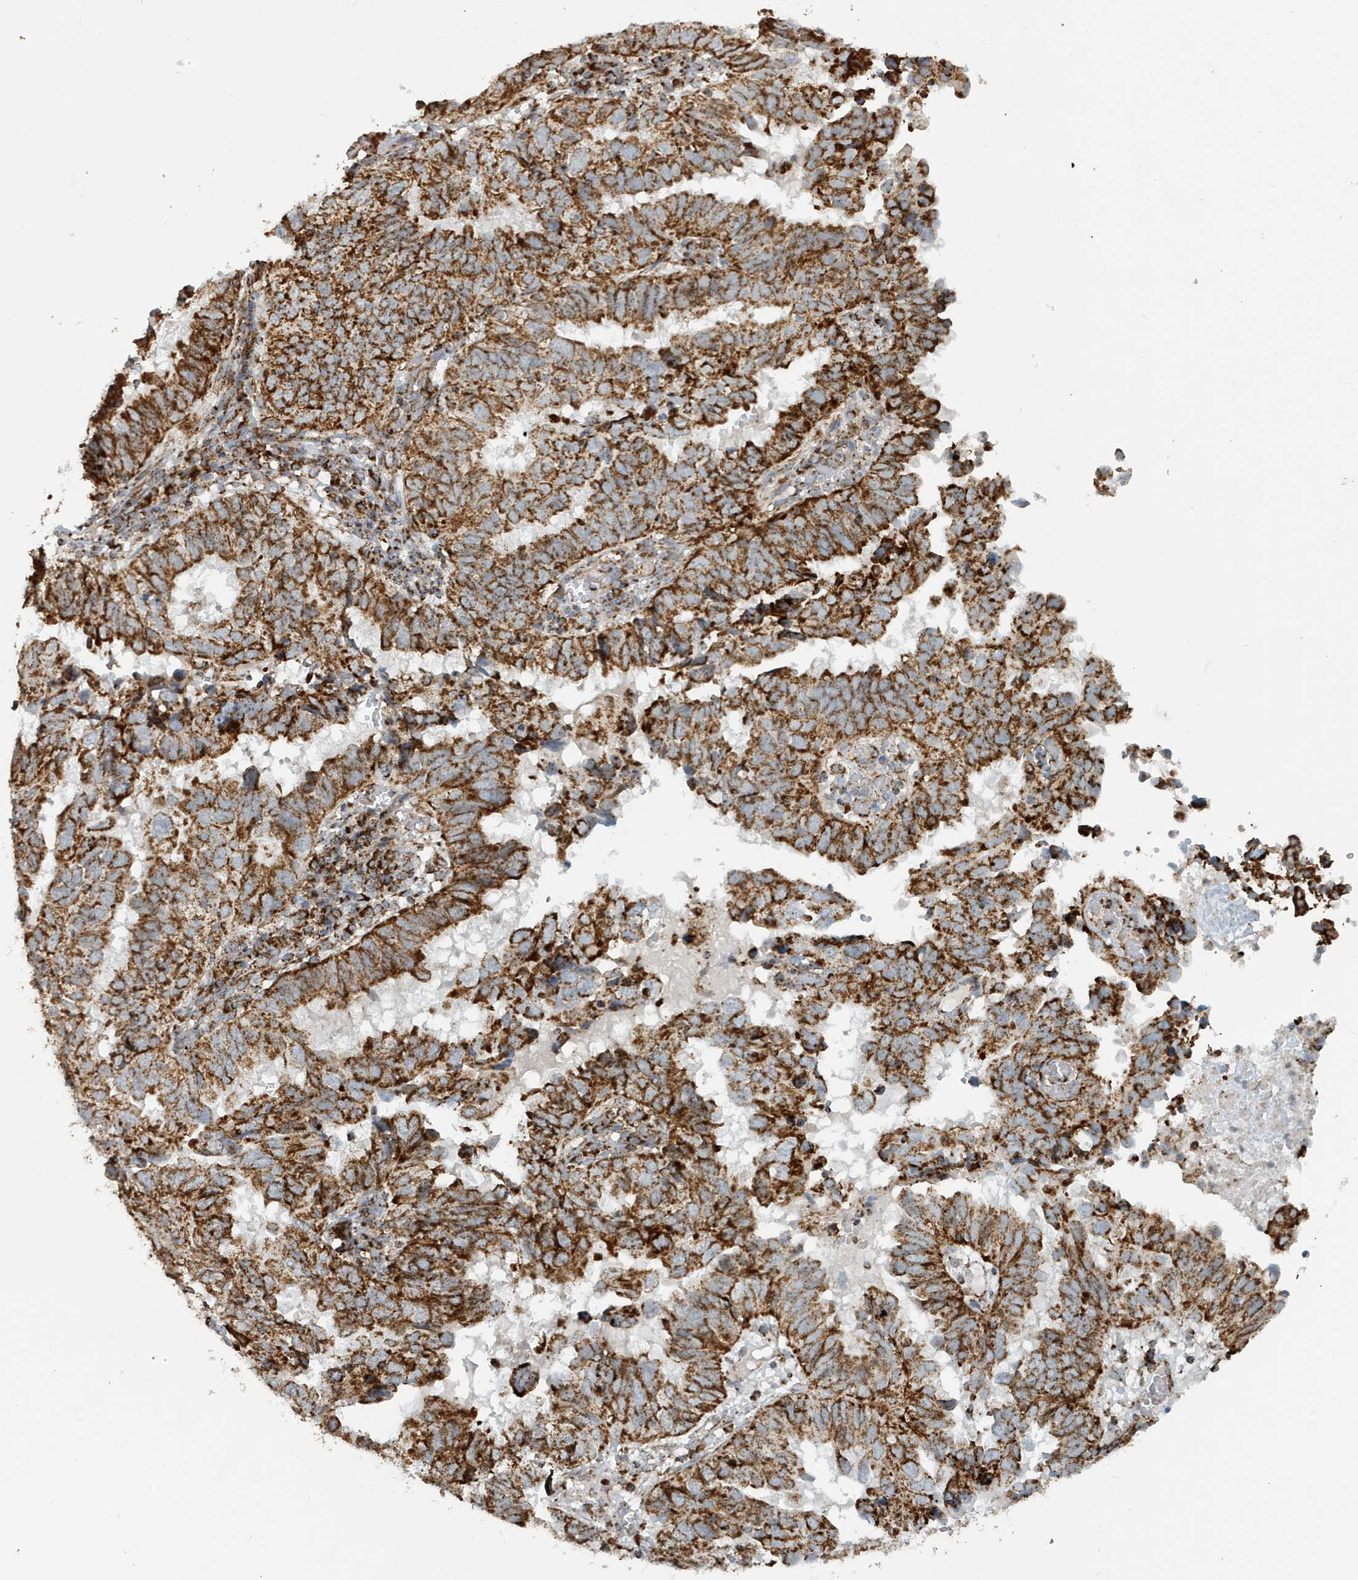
{"staining": {"intensity": "strong", "quantity": ">75%", "location": "cytoplasmic/membranous"}, "tissue": "endometrial cancer", "cell_type": "Tumor cells", "image_type": "cancer", "snomed": [{"axis": "morphology", "description": "Adenocarcinoma, NOS"}, {"axis": "topography", "description": "Uterus"}], "caption": "Immunohistochemistry (DAB (3,3'-diaminobenzidine)) staining of human endometrial cancer (adenocarcinoma) reveals strong cytoplasmic/membranous protein expression in about >75% of tumor cells.", "gene": "MAN1A1", "patient": {"sex": "female", "age": 77}}